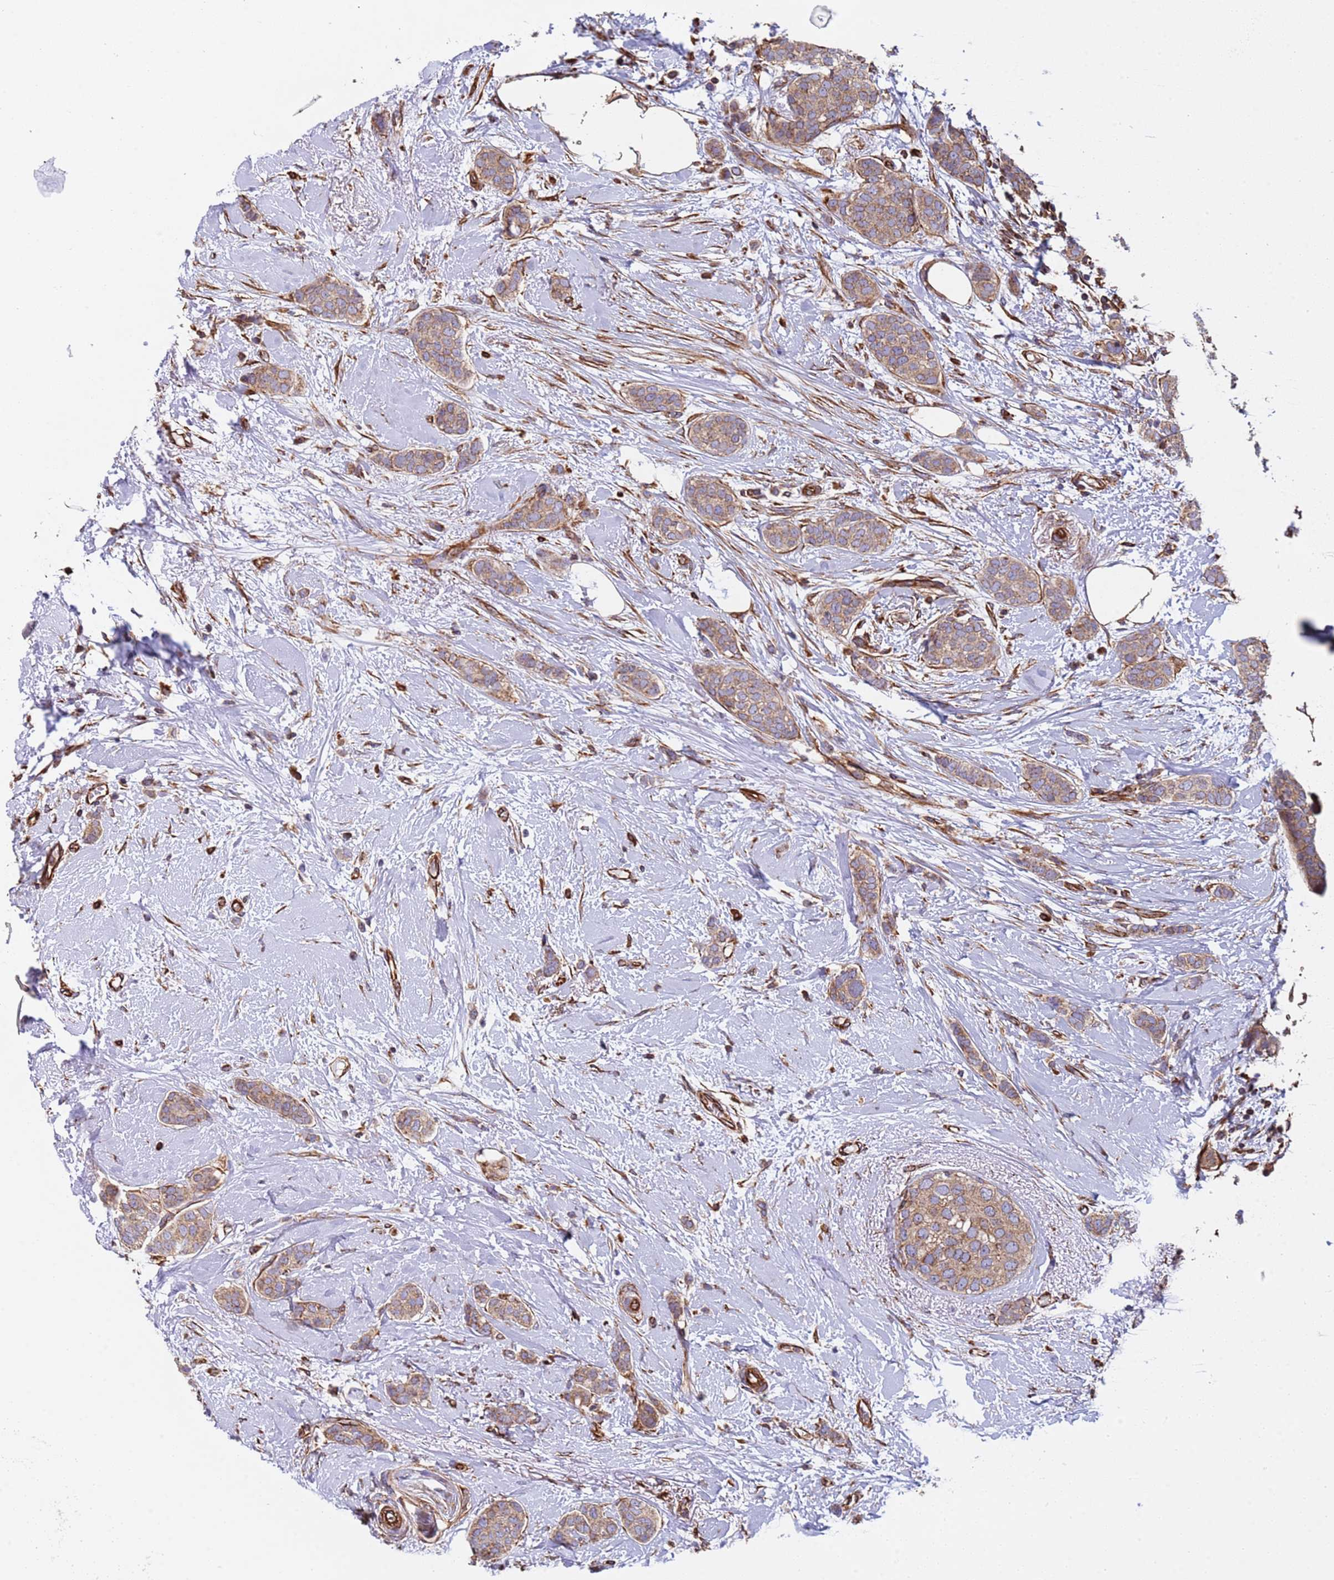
{"staining": {"intensity": "weak", "quantity": ">75%", "location": "cytoplasmic/membranous"}, "tissue": "breast cancer", "cell_type": "Tumor cells", "image_type": "cancer", "snomed": [{"axis": "morphology", "description": "Duct carcinoma"}, {"axis": "topography", "description": "Breast"}], "caption": "Tumor cells demonstrate weak cytoplasmic/membranous expression in approximately >75% of cells in breast cancer (invasive ductal carcinoma).", "gene": "NUDT12", "patient": {"sex": "female", "age": 72}}